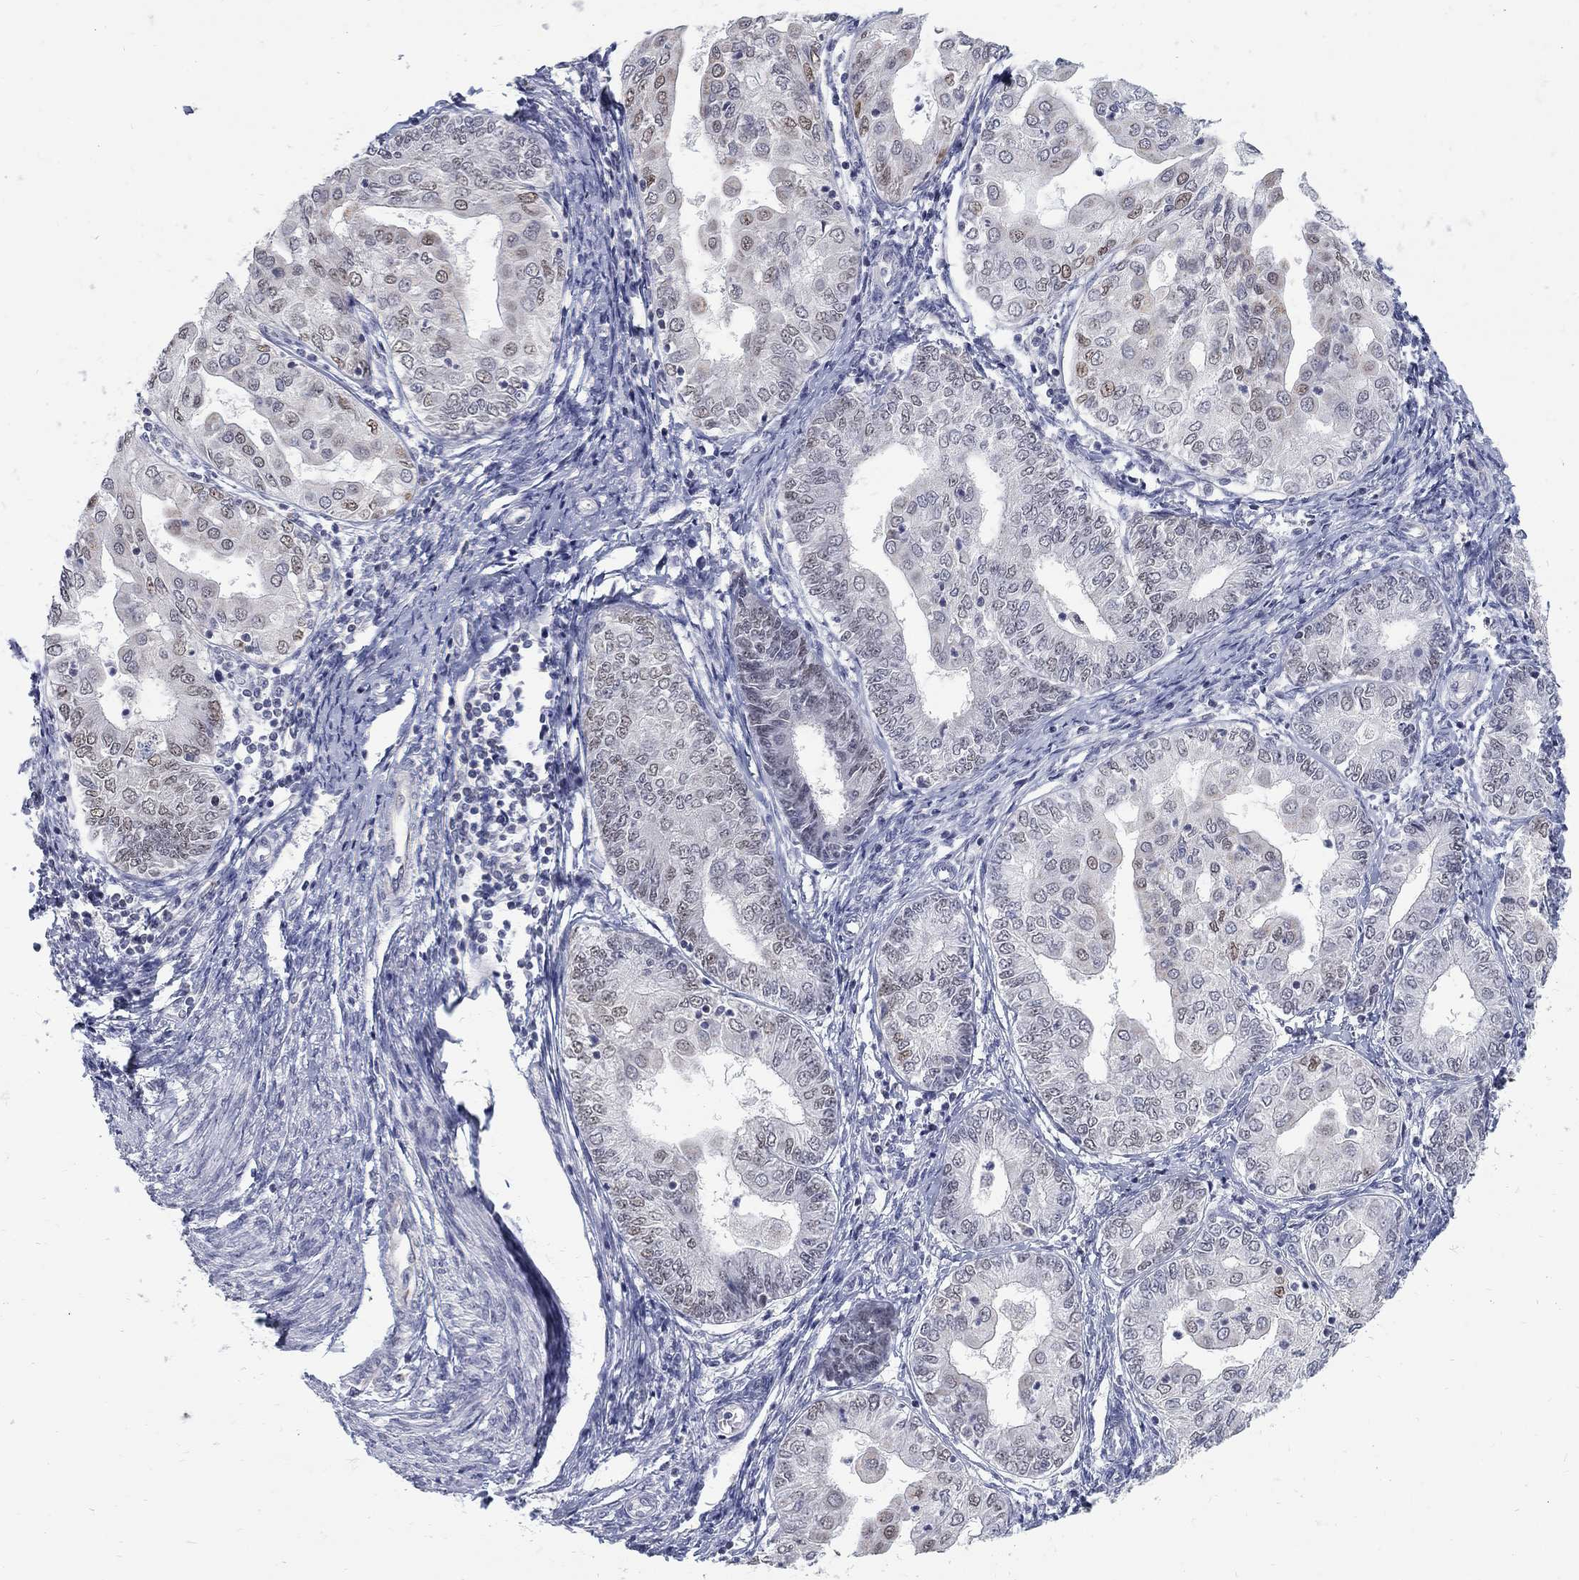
{"staining": {"intensity": "strong", "quantity": "25%-75%", "location": "nuclear"}, "tissue": "endometrial cancer", "cell_type": "Tumor cells", "image_type": "cancer", "snomed": [{"axis": "morphology", "description": "Adenocarcinoma, NOS"}, {"axis": "topography", "description": "Endometrium"}], "caption": "Tumor cells demonstrate high levels of strong nuclear positivity in approximately 25%-75% of cells in endometrial cancer.", "gene": "GCFC2", "patient": {"sex": "female", "age": 68}}